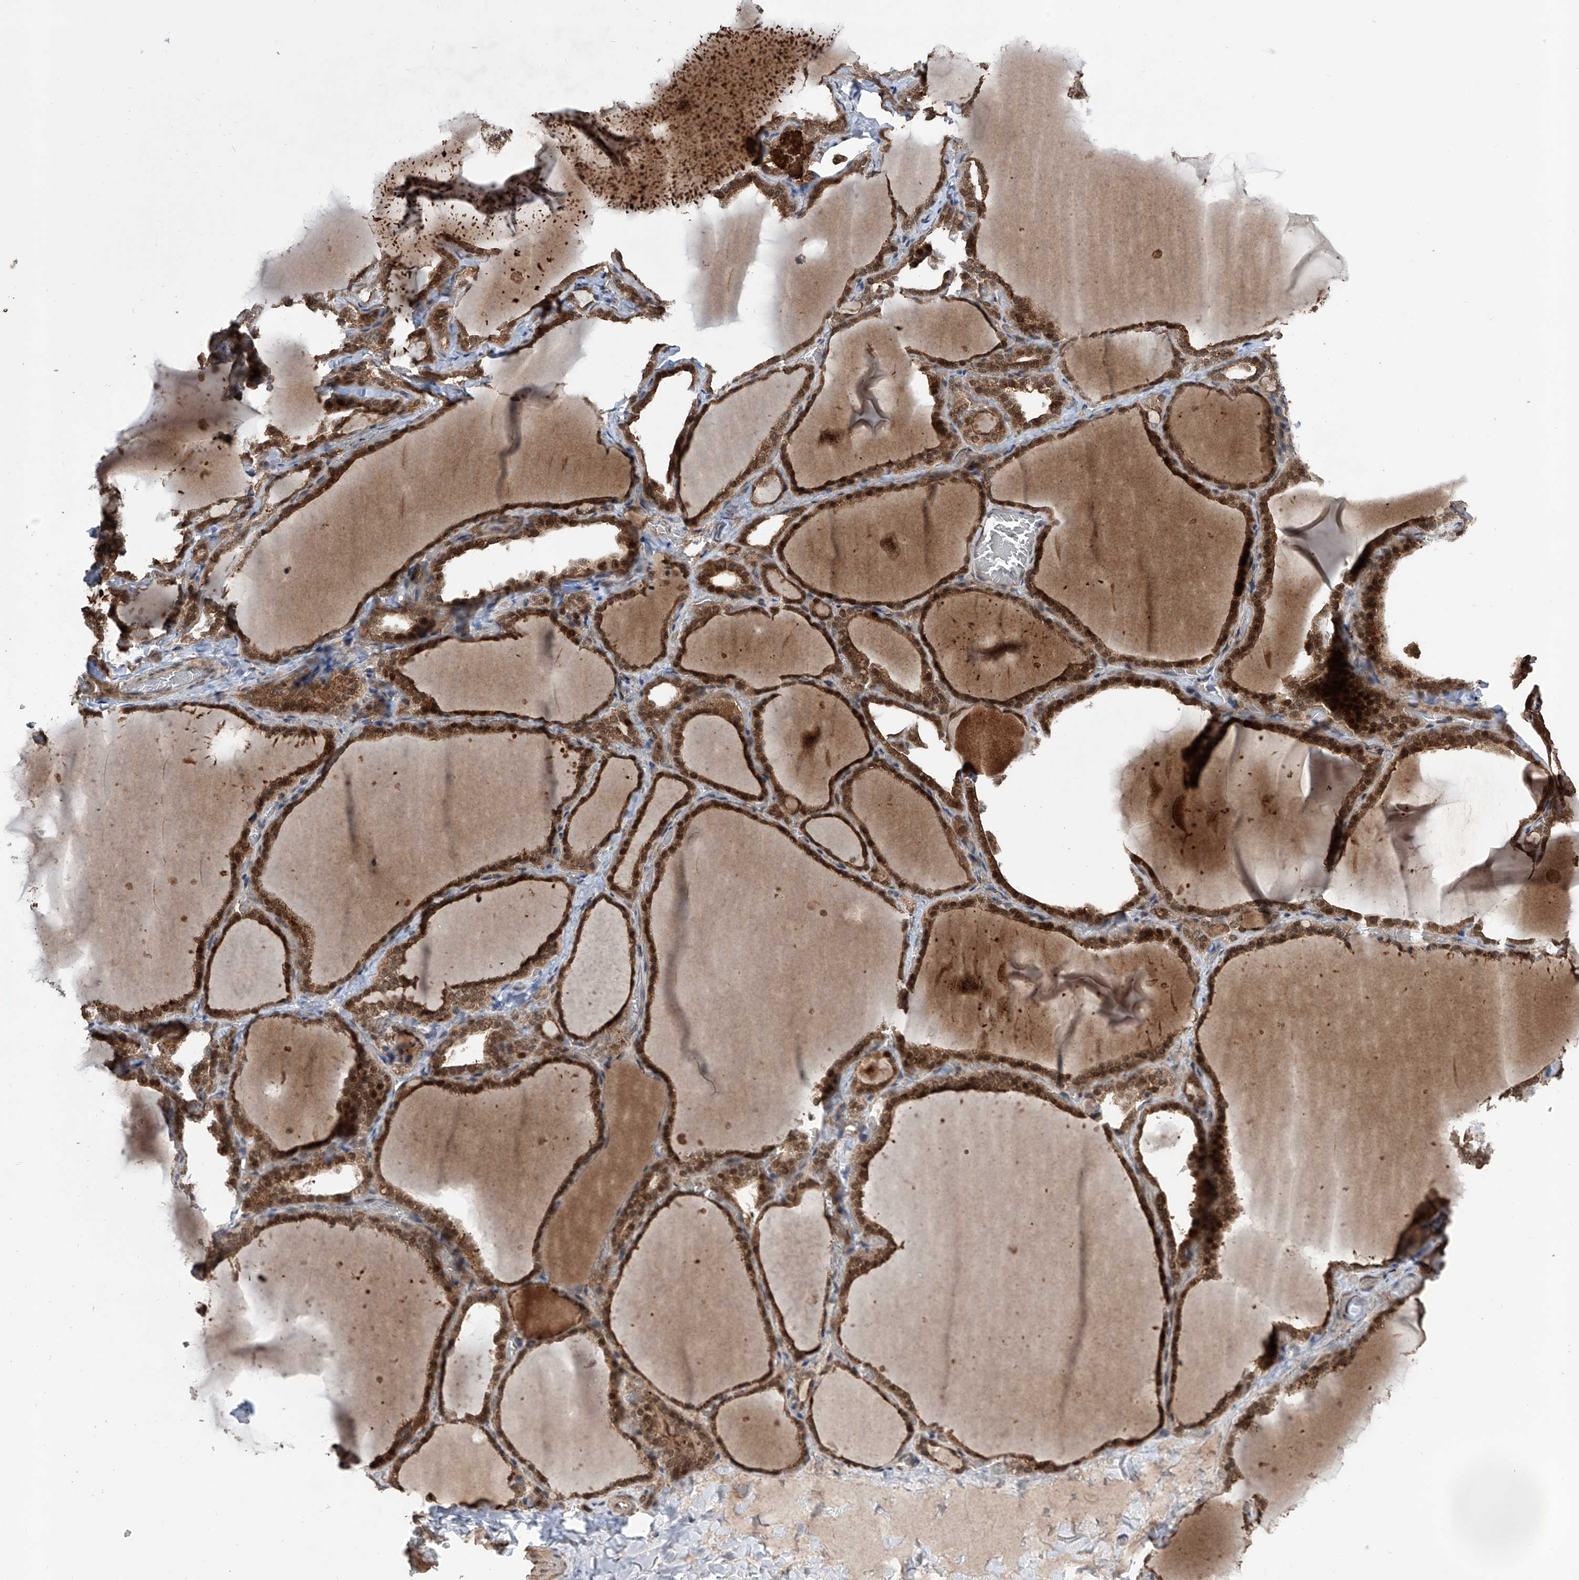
{"staining": {"intensity": "strong", "quantity": ">75%", "location": "cytoplasmic/membranous,nuclear"}, "tissue": "thyroid gland", "cell_type": "Glandular cells", "image_type": "normal", "snomed": [{"axis": "morphology", "description": "Normal tissue, NOS"}, {"axis": "topography", "description": "Thyroid gland"}], "caption": "Brown immunohistochemical staining in normal human thyroid gland reveals strong cytoplasmic/membranous,nuclear staining in approximately >75% of glandular cells.", "gene": "LYSMD4", "patient": {"sex": "female", "age": 22}}